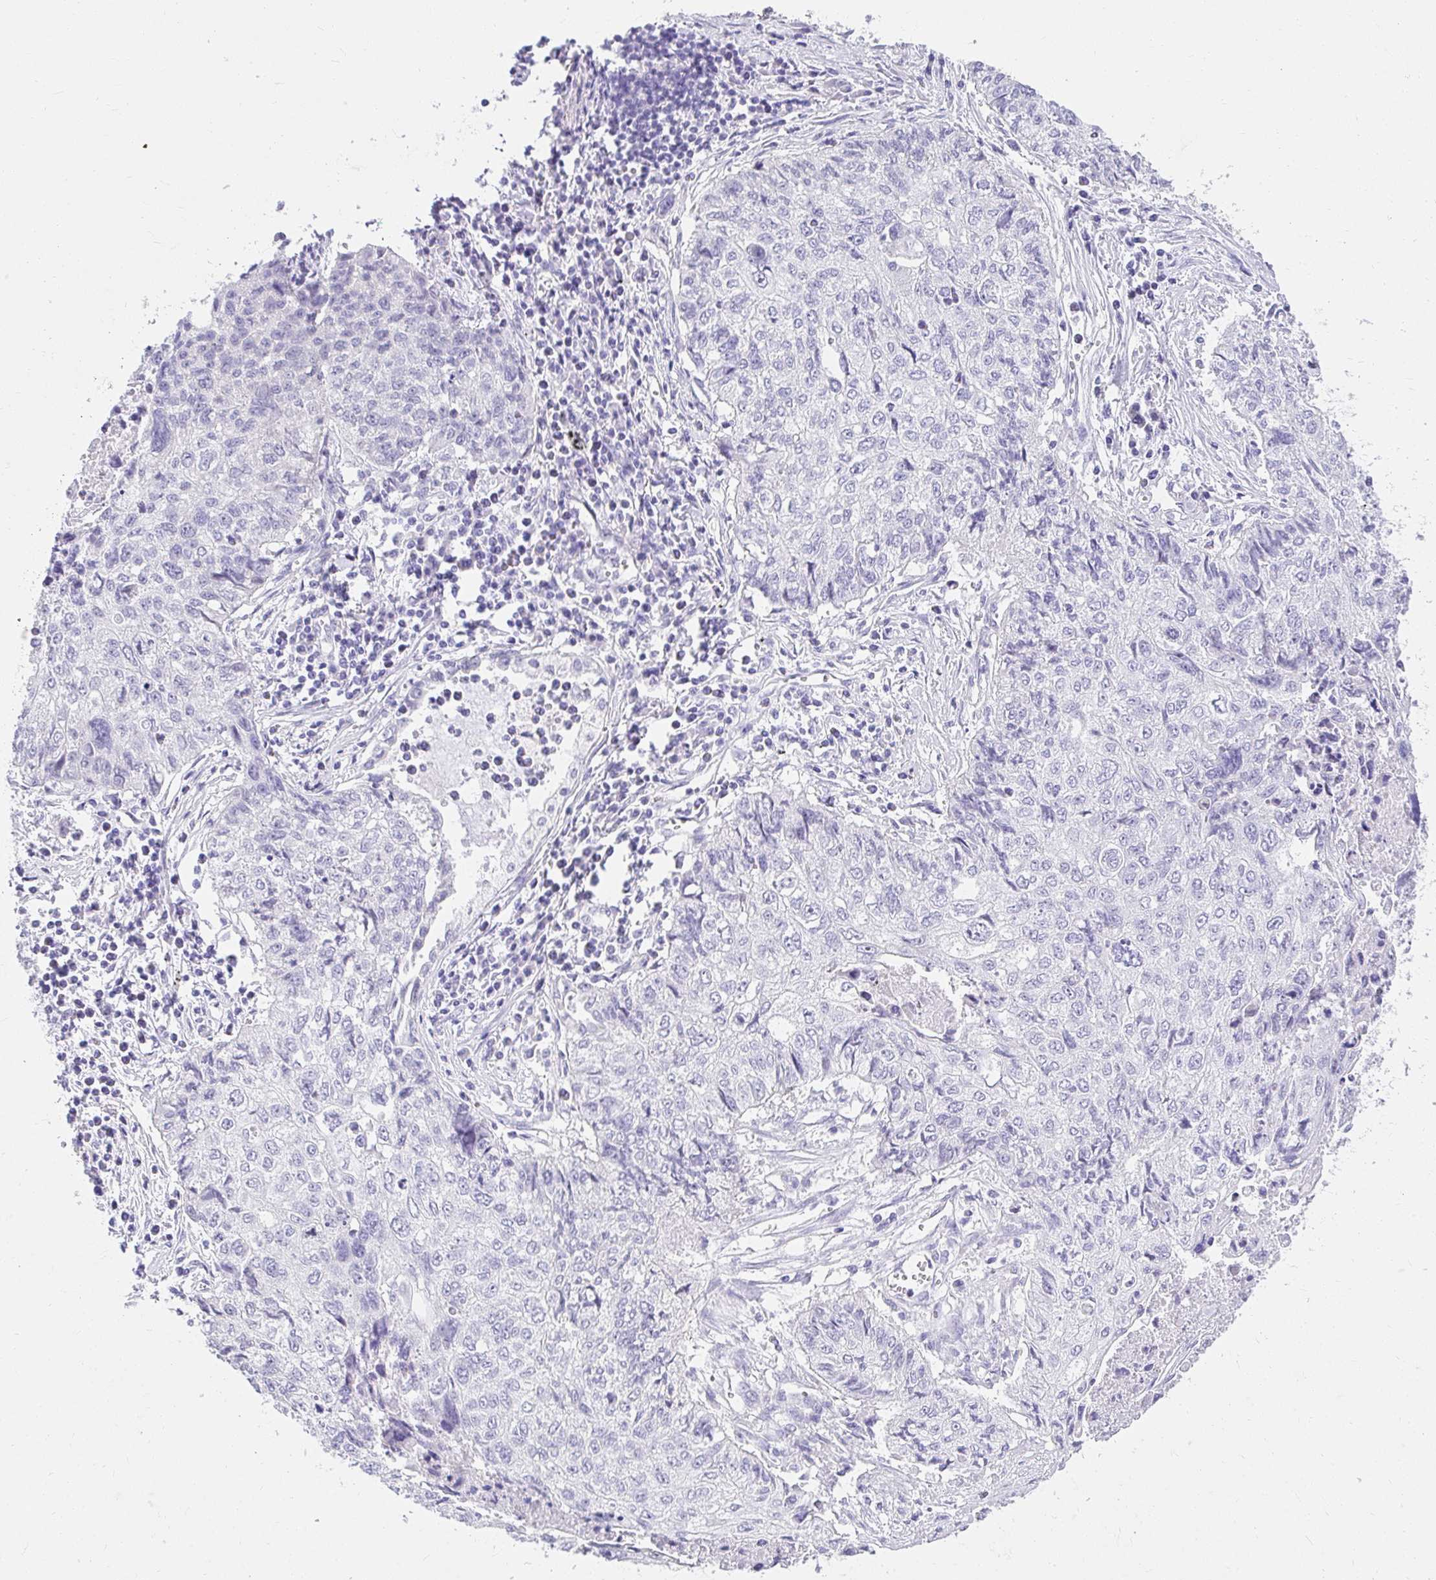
{"staining": {"intensity": "negative", "quantity": "none", "location": "none"}, "tissue": "lung cancer", "cell_type": "Tumor cells", "image_type": "cancer", "snomed": [{"axis": "morphology", "description": "Normal morphology"}, {"axis": "morphology", "description": "Aneuploidy"}, {"axis": "morphology", "description": "Squamous cell carcinoma, NOS"}, {"axis": "topography", "description": "Lymph node"}, {"axis": "topography", "description": "Lung"}], "caption": "IHC image of neoplastic tissue: human lung cancer stained with DAB shows no significant protein positivity in tumor cells.", "gene": "VGLL1", "patient": {"sex": "female", "age": 76}}